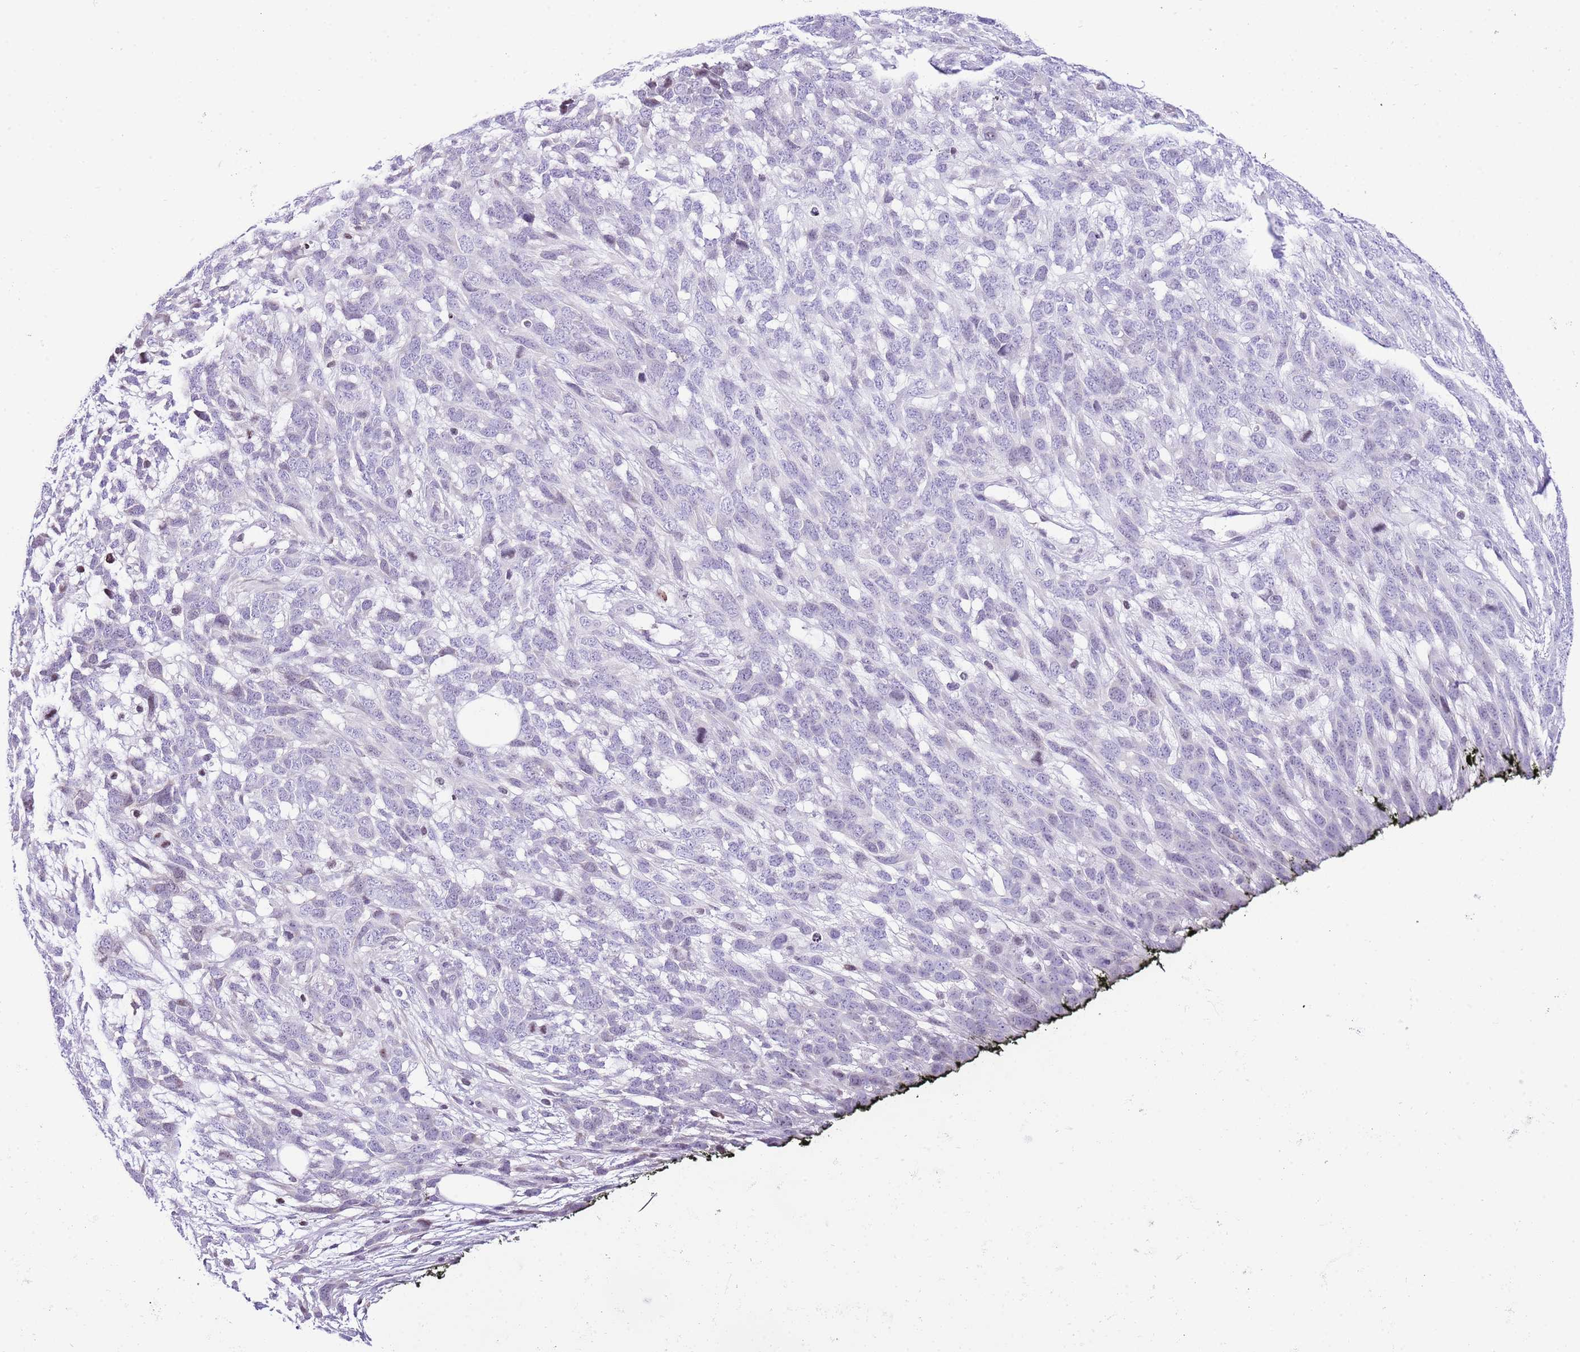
{"staining": {"intensity": "negative", "quantity": "none", "location": "none"}, "tissue": "melanoma", "cell_type": "Tumor cells", "image_type": "cancer", "snomed": [{"axis": "morphology", "description": "Normal morphology"}, {"axis": "morphology", "description": "Malignant melanoma, NOS"}, {"axis": "topography", "description": "Skin"}], "caption": "Immunohistochemistry of human malignant melanoma demonstrates no expression in tumor cells.", "gene": "PRR15", "patient": {"sex": "female", "age": 72}}